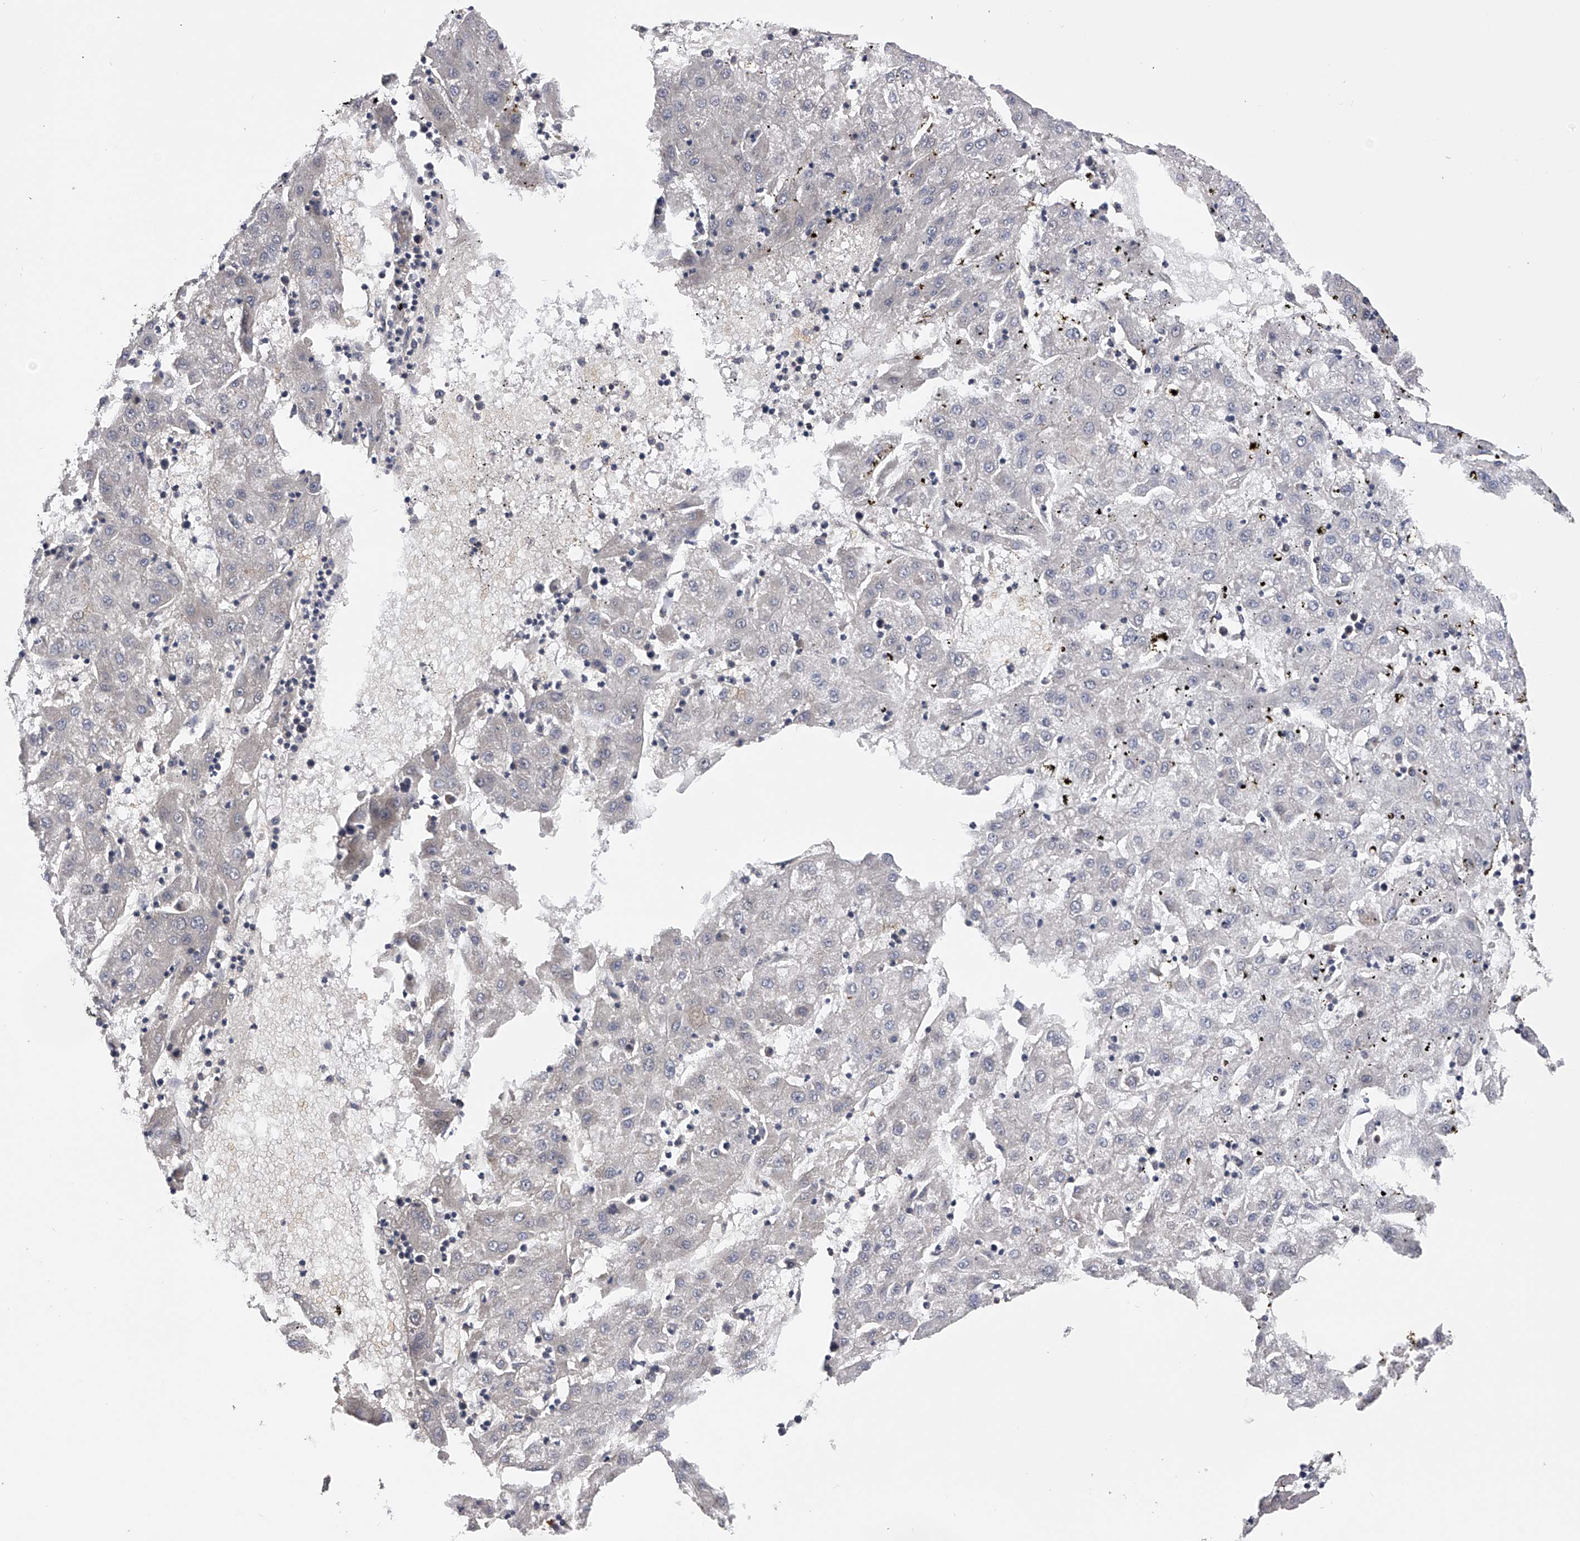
{"staining": {"intensity": "negative", "quantity": "none", "location": "none"}, "tissue": "liver cancer", "cell_type": "Tumor cells", "image_type": "cancer", "snomed": [{"axis": "morphology", "description": "Carcinoma, Hepatocellular, NOS"}, {"axis": "topography", "description": "Liver"}], "caption": "This is an IHC histopathology image of human liver cancer. There is no positivity in tumor cells.", "gene": "CFAP298", "patient": {"sex": "male", "age": 72}}